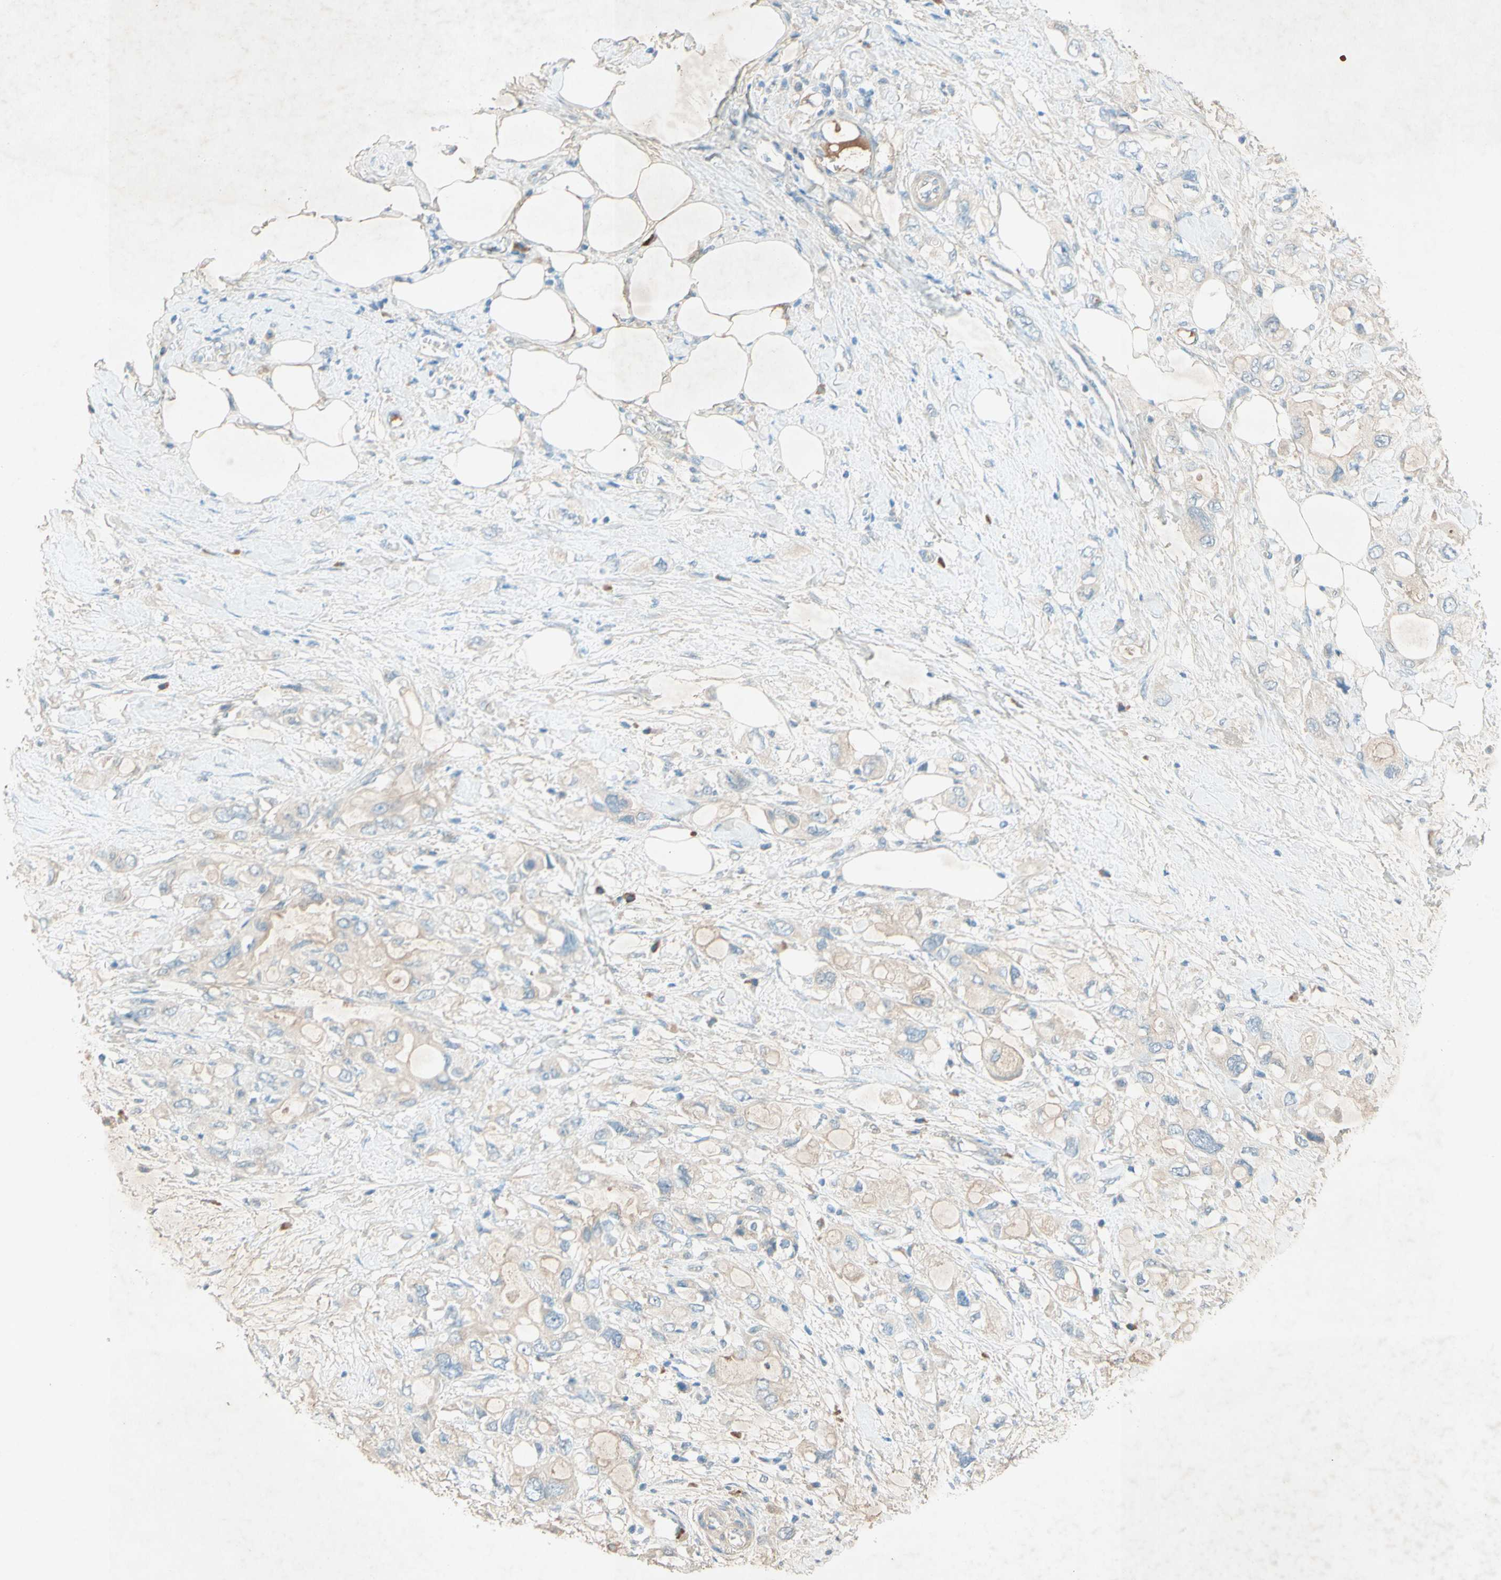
{"staining": {"intensity": "weak", "quantity": "25%-75%", "location": "cytoplasmic/membranous"}, "tissue": "pancreatic cancer", "cell_type": "Tumor cells", "image_type": "cancer", "snomed": [{"axis": "morphology", "description": "Adenocarcinoma, NOS"}, {"axis": "topography", "description": "Pancreas"}], "caption": "Approximately 25%-75% of tumor cells in pancreatic cancer (adenocarcinoma) show weak cytoplasmic/membranous protein expression as visualized by brown immunohistochemical staining.", "gene": "IL2", "patient": {"sex": "female", "age": 56}}